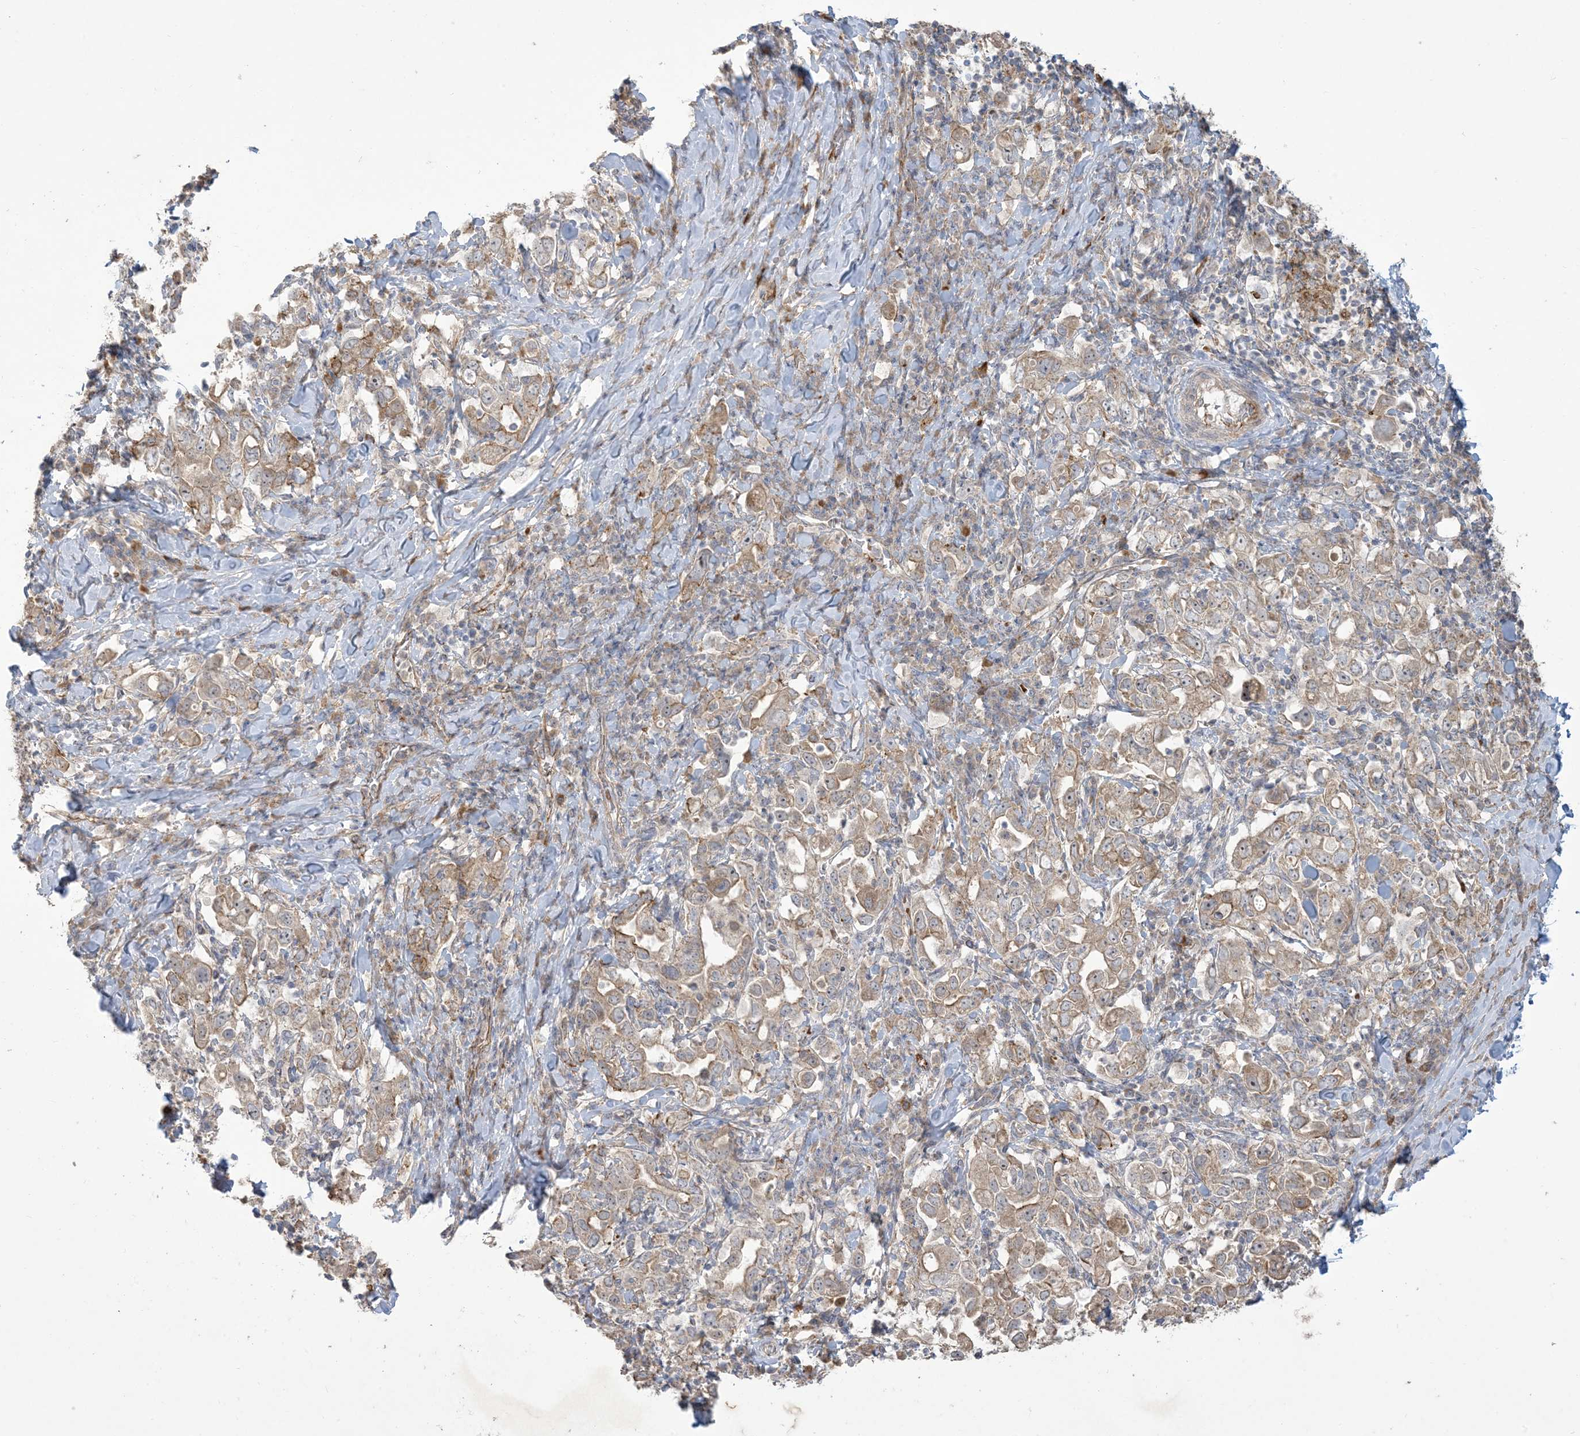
{"staining": {"intensity": "weak", "quantity": "25%-75%", "location": "cytoplasmic/membranous"}, "tissue": "stomach cancer", "cell_type": "Tumor cells", "image_type": "cancer", "snomed": [{"axis": "morphology", "description": "Adenocarcinoma, NOS"}, {"axis": "topography", "description": "Stomach, upper"}], "caption": "Protein staining of stomach cancer tissue reveals weak cytoplasmic/membranous positivity in approximately 25%-75% of tumor cells.", "gene": "KLHL18", "patient": {"sex": "male", "age": 62}}